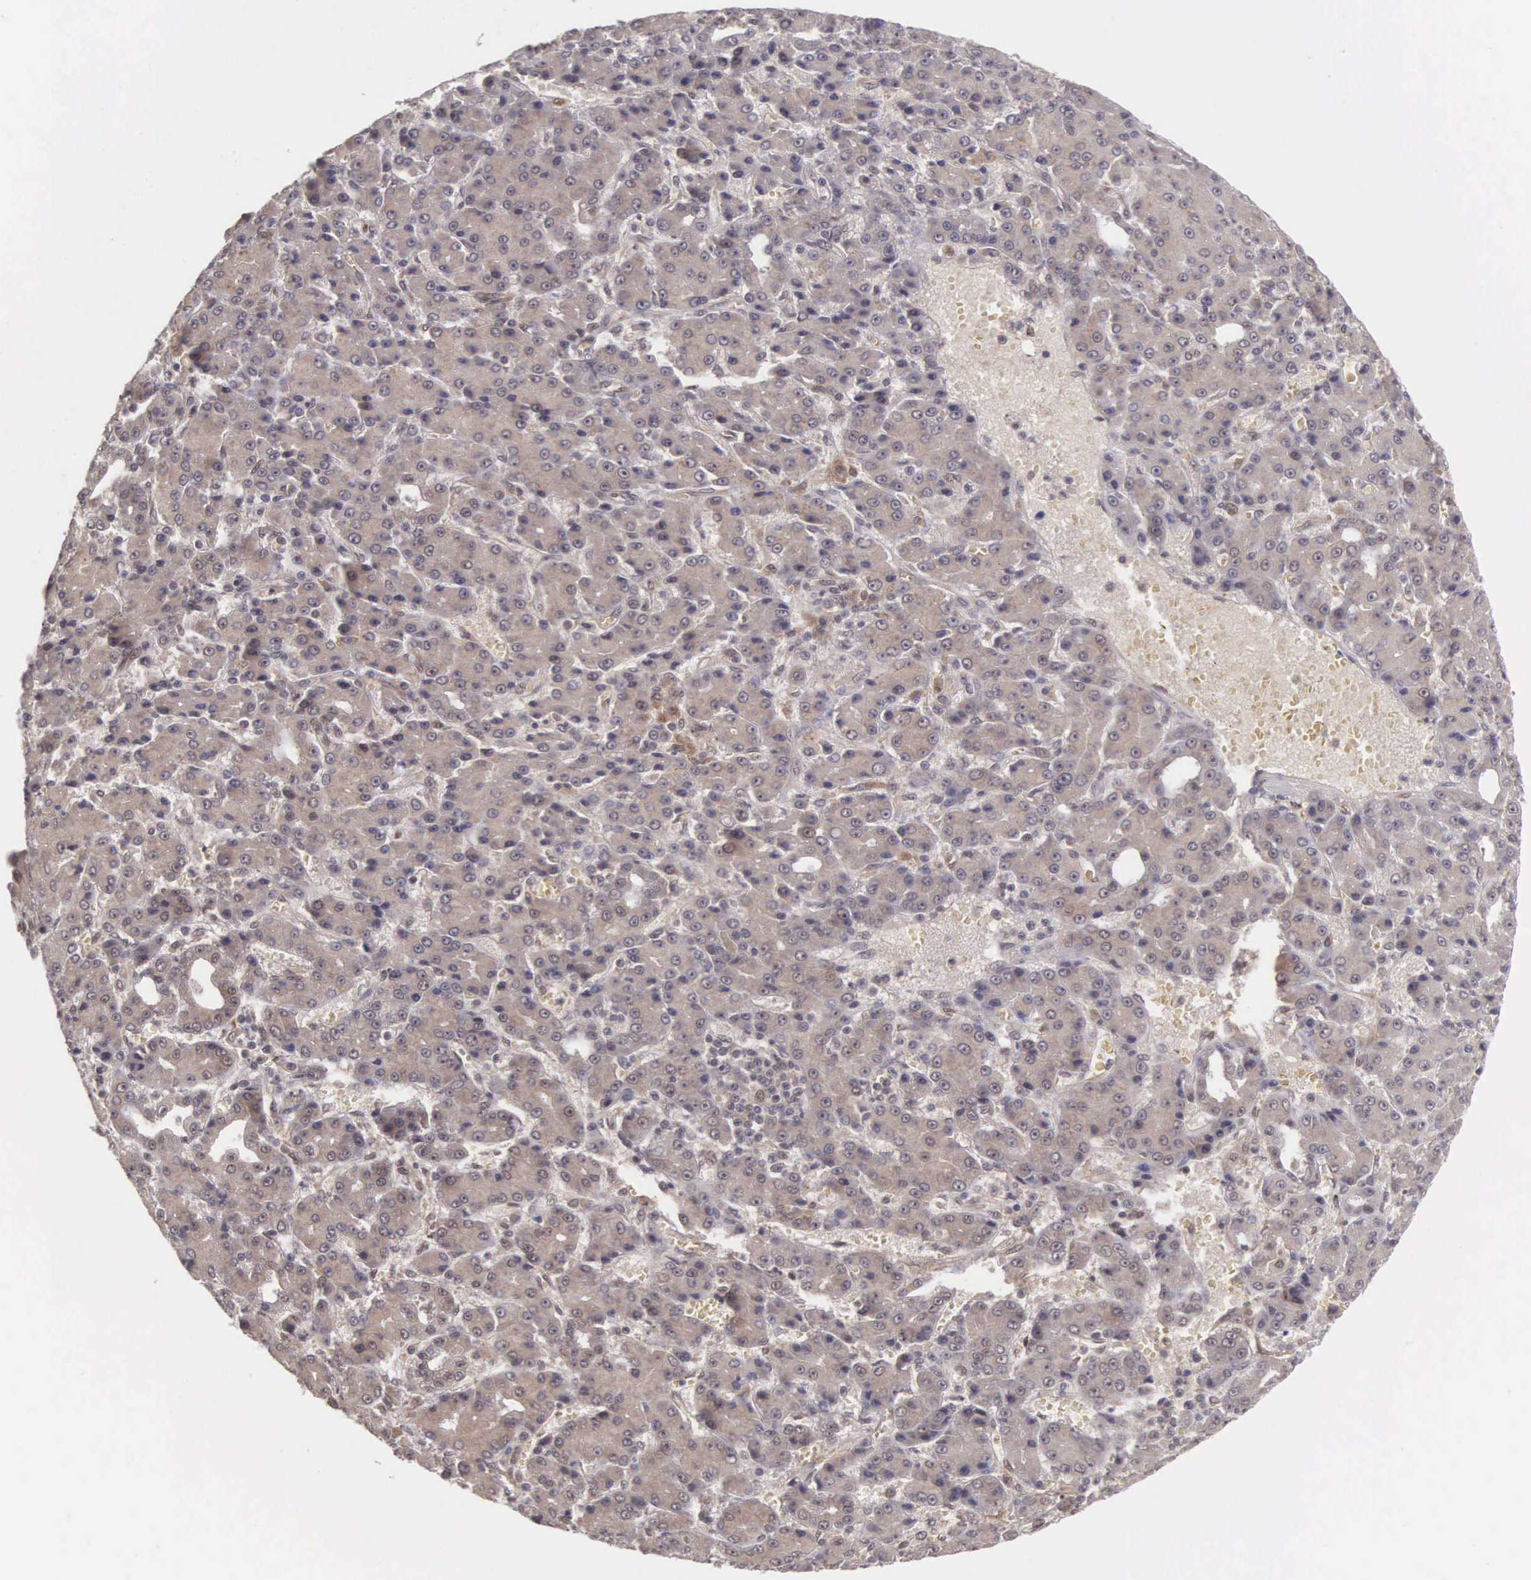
{"staining": {"intensity": "weak", "quantity": ">75%", "location": "cytoplasmic/membranous"}, "tissue": "liver cancer", "cell_type": "Tumor cells", "image_type": "cancer", "snomed": [{"axis": "morphology", "description": "Carcinoma, Hepatocellular, NOS"}, {"axis": "topography", "description": "Liver"}], "caption": "Weak cytoplasmic/membranous protein staining is appreciated in about >75% of tumor cells in hepatocellular carcinoma (liver). The staining was performed using DAB (3,3'-diaminobenzidine) to visualize the protein expression in brown, while the nuclei were stained in blue with hematoxylin (Magnification: 20x).", "gene": "VASH1", "patient": {"sex": "male", "age": 69}}